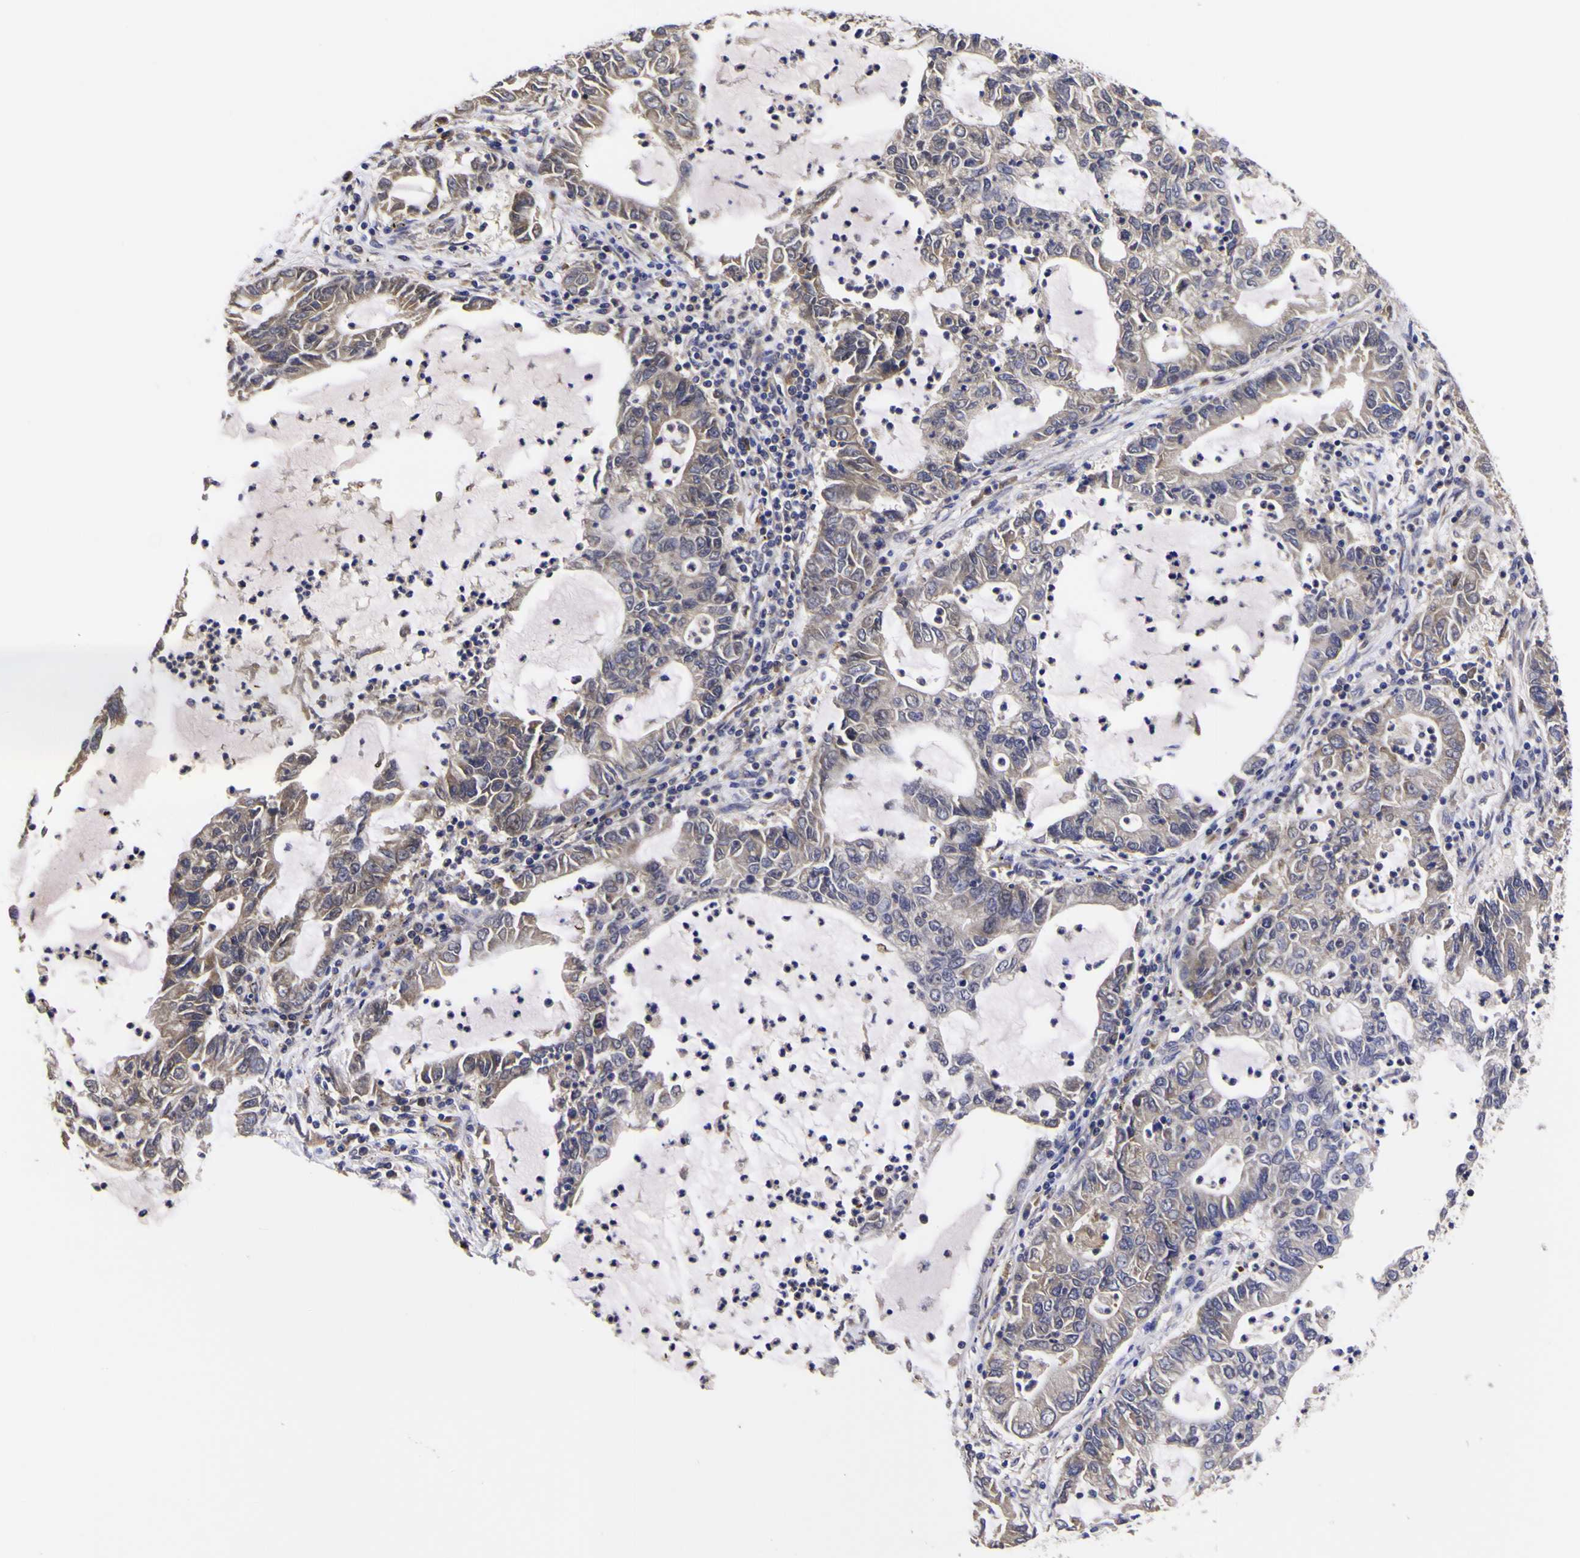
{"staining": {"intensity": "weak", "quantity": "25%-75%", "location": "cytoplasmic/membranous"}, "tissue": "lung cancer", "cell_type": "Tumor cells", "image_type": "cancer", "snomed": [{"axis": "morphology", "description": "Adenocarcinoma, NOS"}, {"axis": "topography", "description": "Lung"}], "caption": "Human lung adenocarcinoma stained with a brown dye demonstrates weak cytoplasmic/membranous positive positivity in about 25%-75% of tumor cells.", "gene": "MAPK14", "patient": {"sex": "female", "age": 51}}